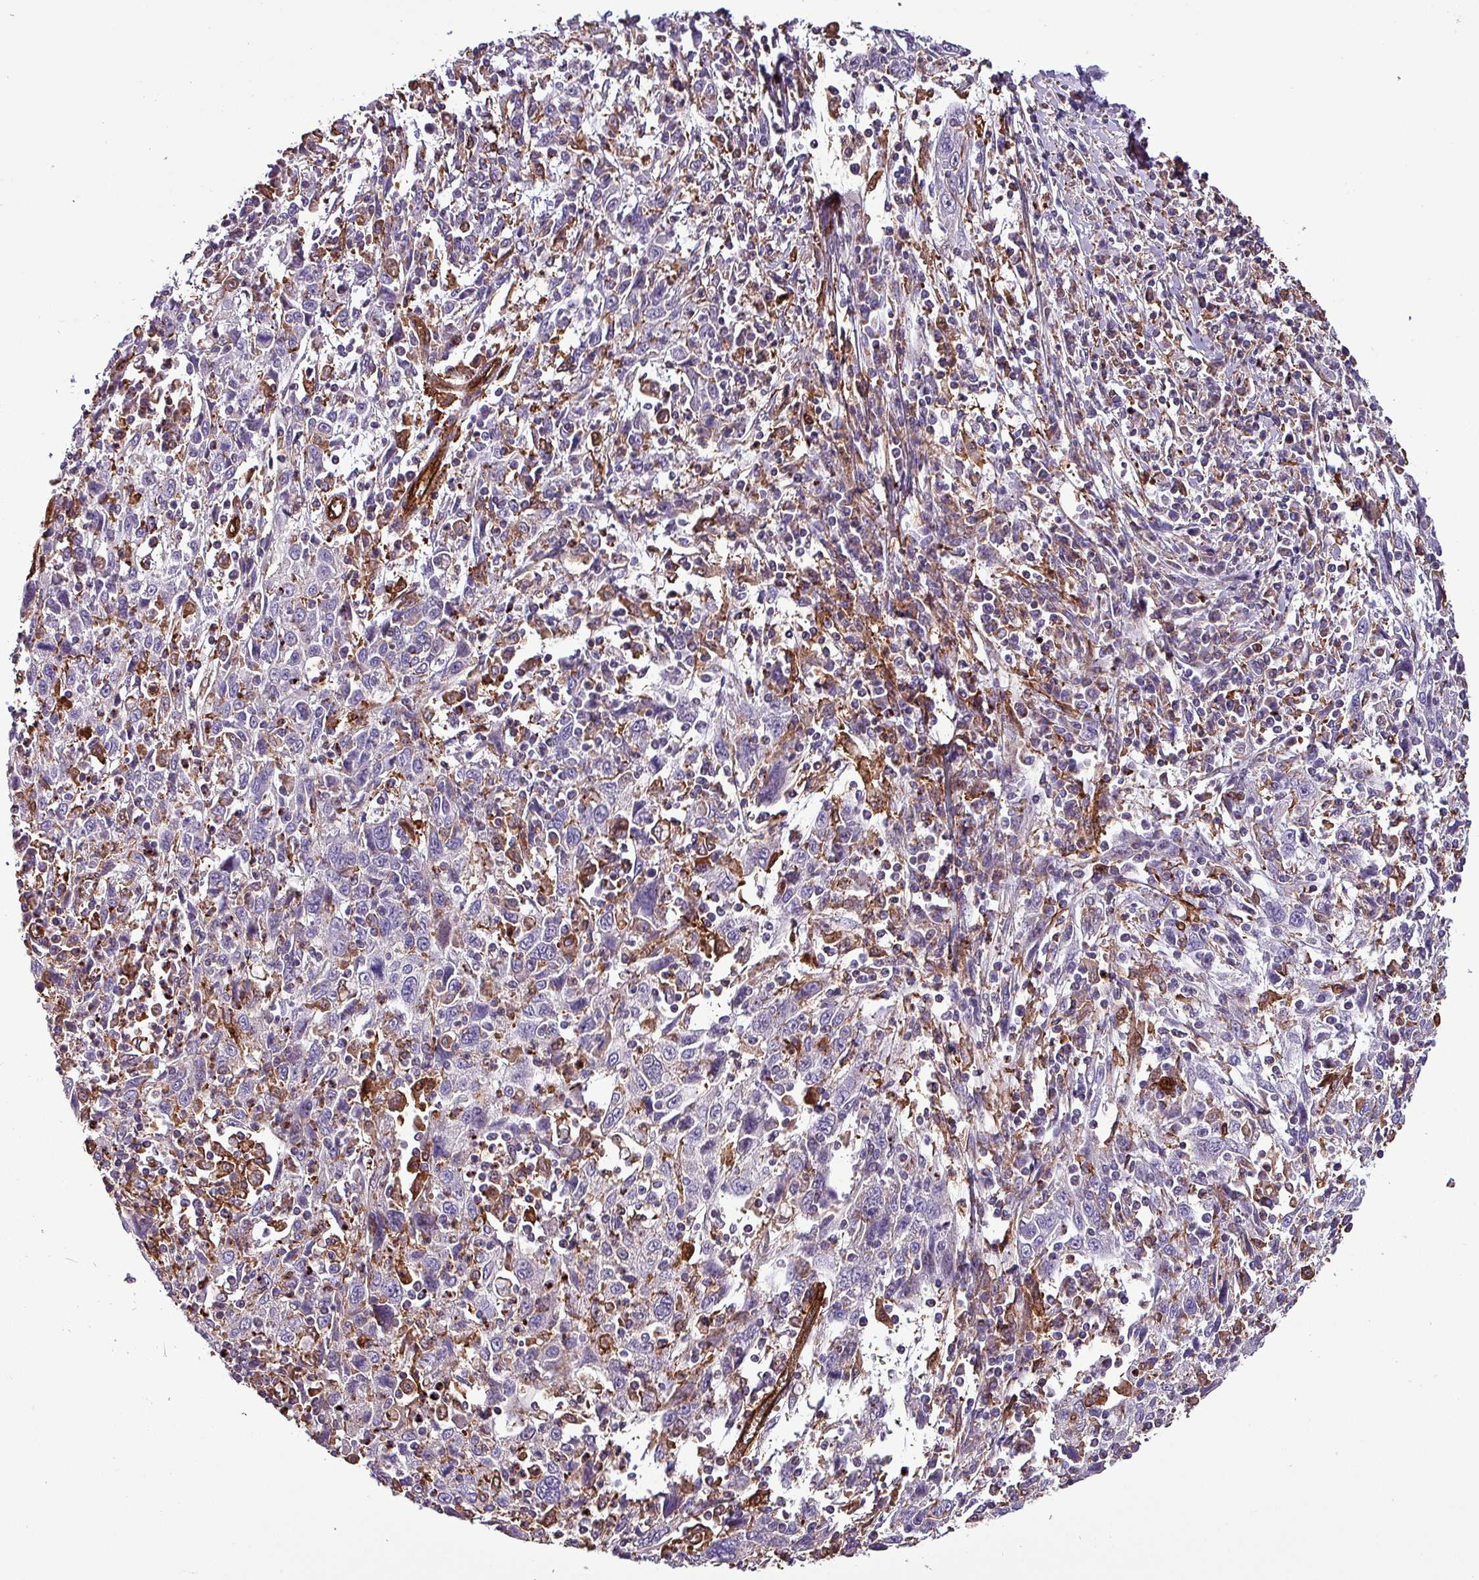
{"staining": {"intensity": "negative", "quantity": "none", "location": "none"}, "tissue": "cervical cancer", "cell_type": "Tumor cells", "image_type": "cancer", "snomed": [{"axis": "morphology", "description": "Squamous cell carcinoma, NOS"}, {"axis": "topography", "description": "Cervix"}], "caption": "This is an immunohistochemistry (IHC) histopathology image of human cervical cancer. There is no positivity in tumor cells.", "gene": "SCIN", "patient": {"sex": "female", "age": 46}}